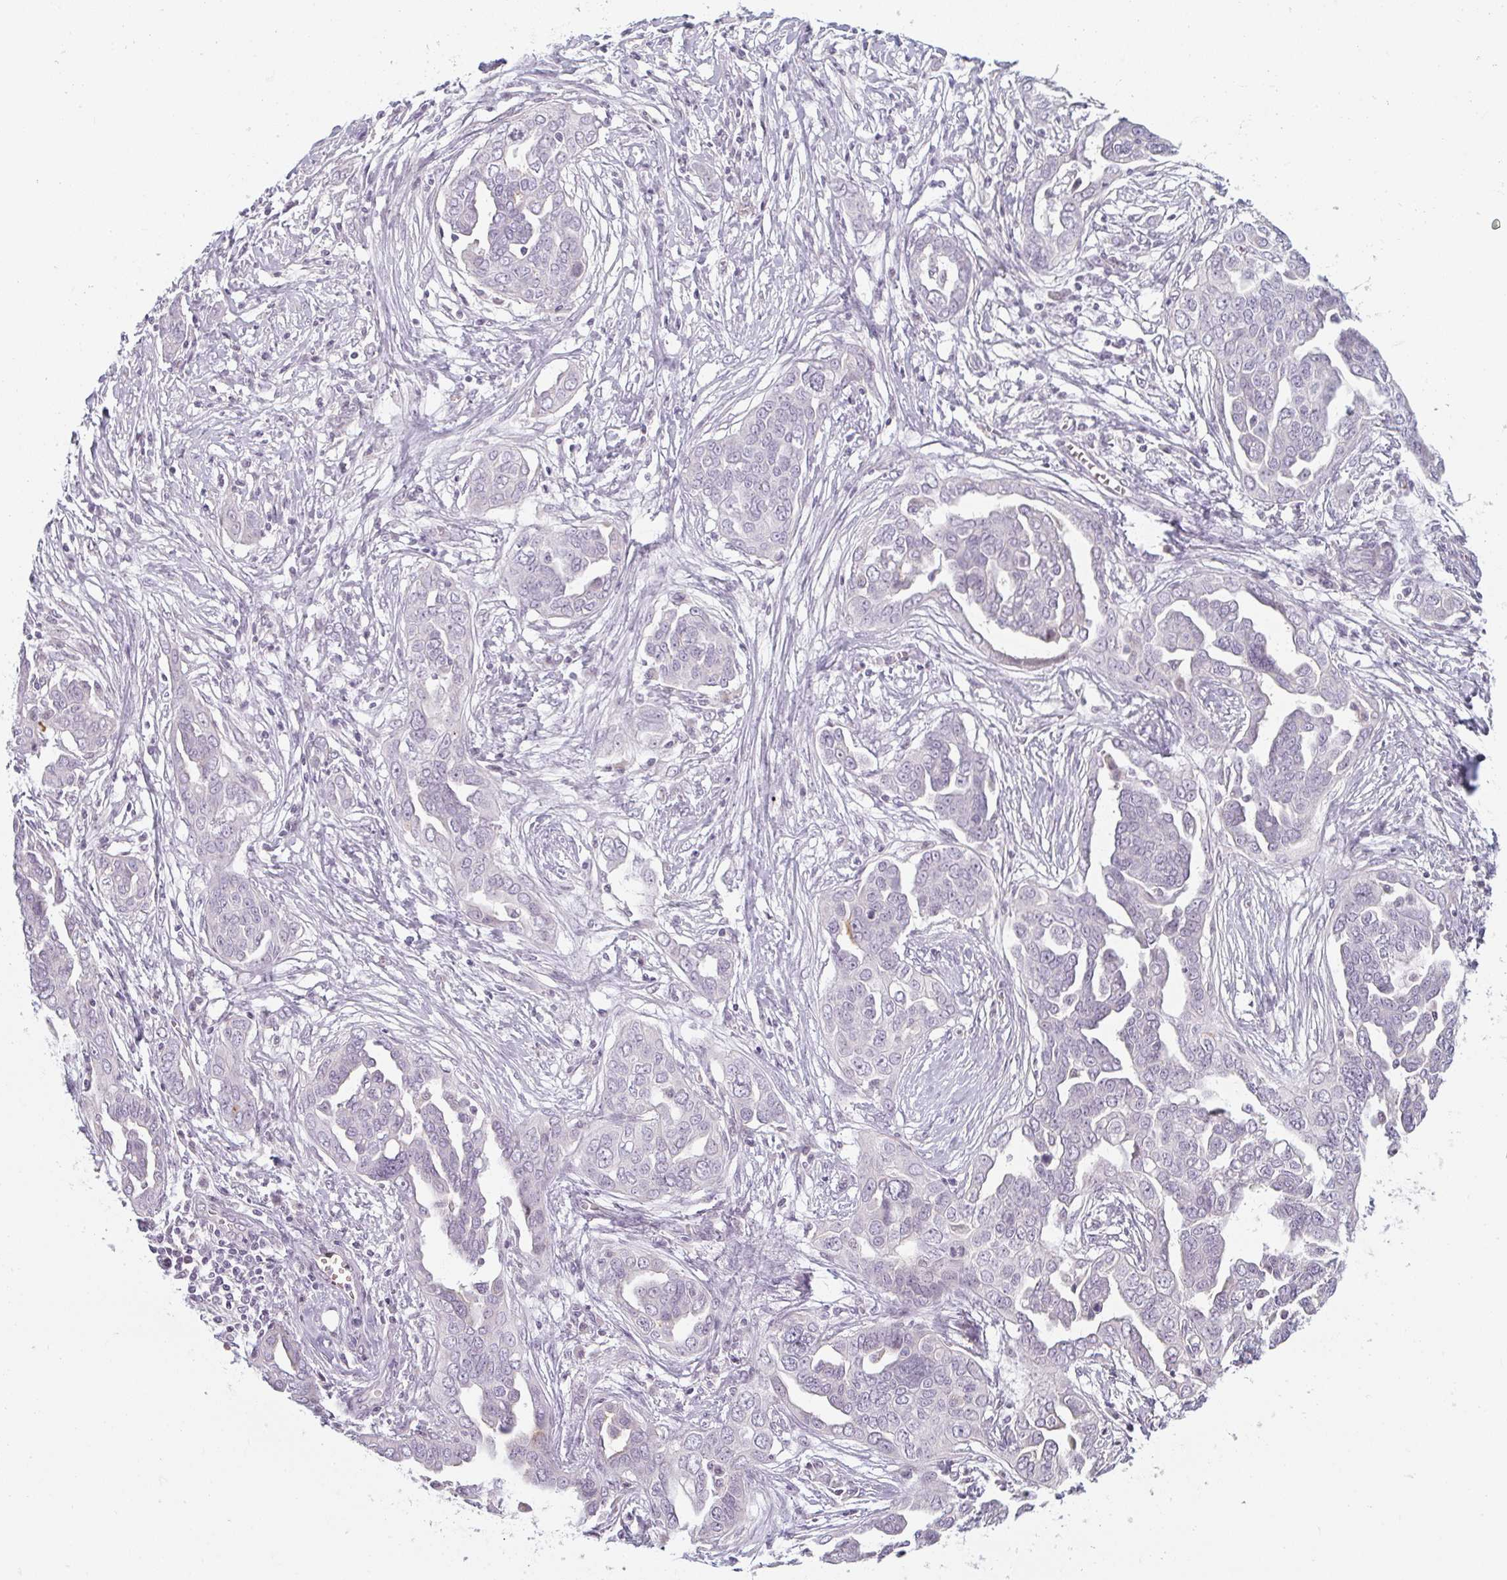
{"staining": {"intensity": "negative", "quantity": "none", "location": "none"}, "tissue": "ovarian cancer", "cell_type": "Tumor cells", "image_type": "cancer", "snomed": [{"axis": "morphology", "description": "Cystadenocarcinoma, serous, NOS"}, {"axis": "topography", "description": "Ovary"}], "caption": "The micrograph demonstrates no staining of tumor cells in ovarian cancer. Nuclei are stained in blue.", "gene": "RBBP6", "patient": {"sex": "female", "age": 59}}